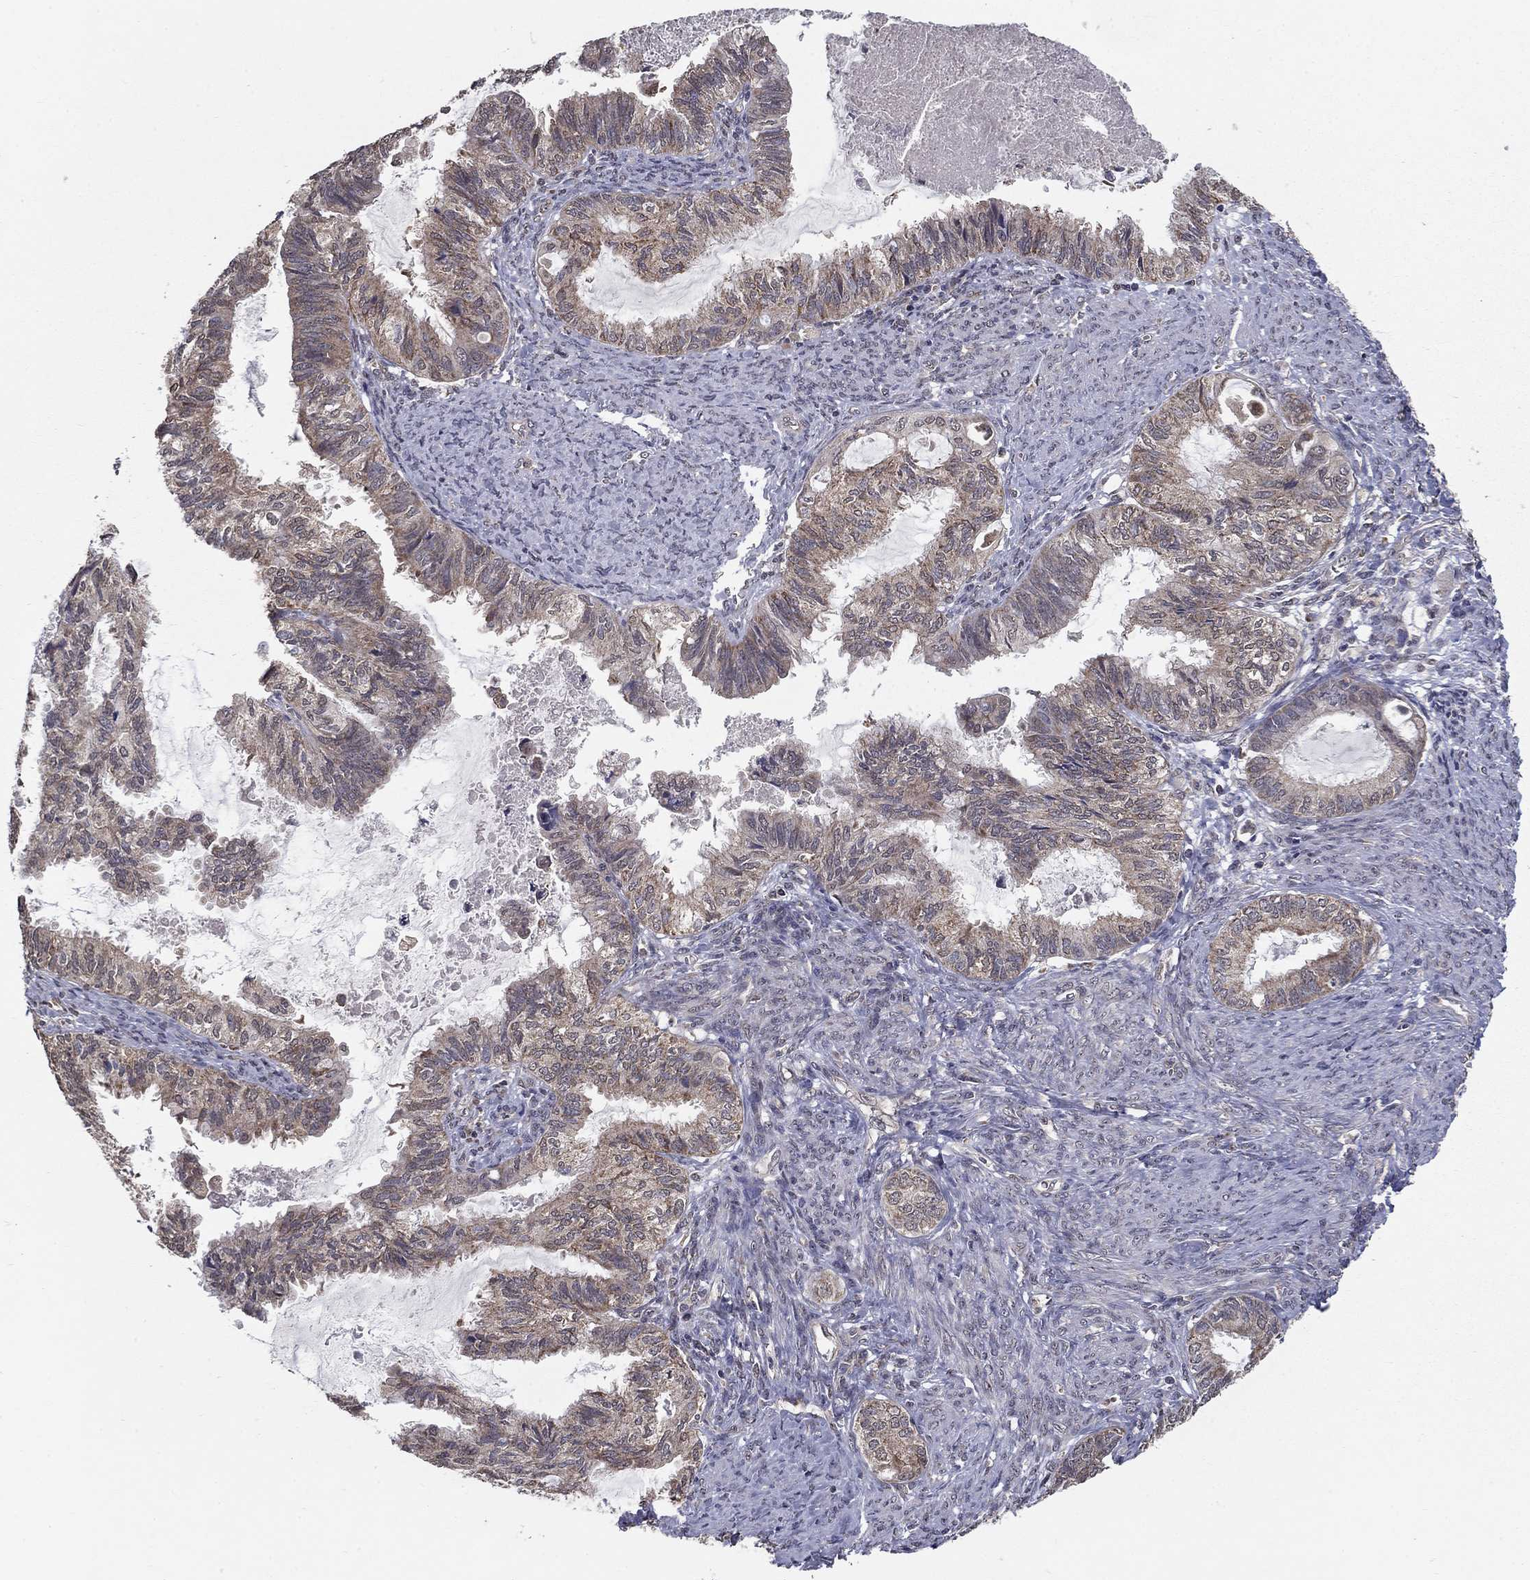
{"staining": {"intensity": "weak", "quantity": "25%-75%", "location": "cytoplasmic/membranous"}, "tissue": "endometrial cancer", "cell_type": "Tumor cells", "image_type": "cancer", "snomed": [{"axis": "morphology", "description": "Adenocarcinoma, NOS"}, {"axis": "topography", "description": "Endometrium"}], "caption": "Immunohistochemistry histopathology image of neoplastic tissue: endometrial cancer (adenocarcinoma) stained using immunohistochemistry (IHC) exhibits low levels of weak protein expression localized specifically in the cytoplasmic/membranous of tumor cells, appearing as a cytoplasmic/membranous brown color.", "gene": "SLC2A13", "patient": {"sex": "female", "age": 86}}